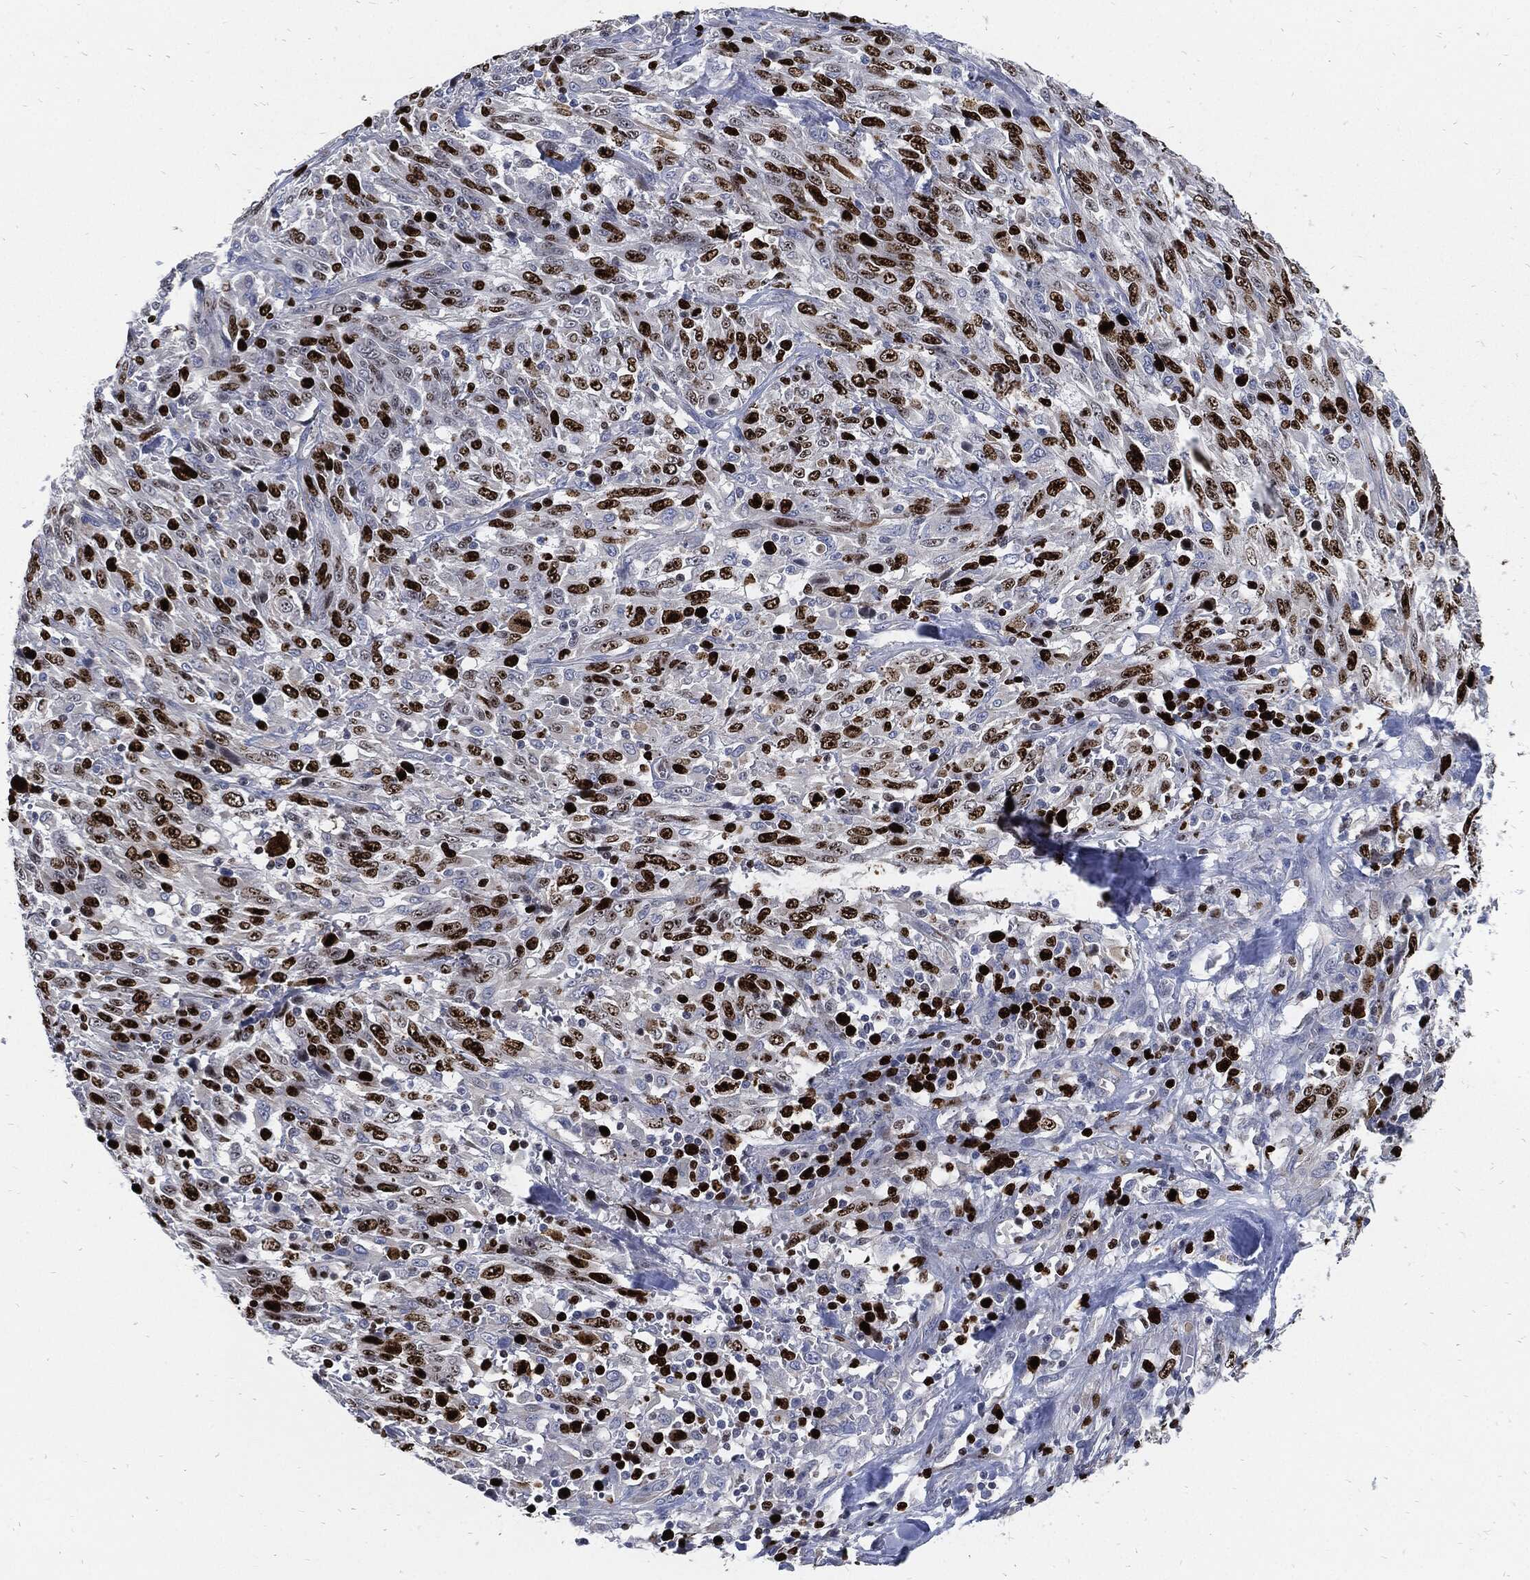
{"staining": {"intensity": "strong", "quantity": ">75%", "location": "nuclear"}, "tissue": "melanoma", "cell_type": "Tumor cells", "image_type": "cancer", "snomed": [{"axis": "morphology", "description": "Malignant melanoma, NOS"}, {"axis": "topography", "description": "Skin"}], "caption": "Immunohistochemistry (IHC) (DAB (3,3'-diaminobenzidine)) staining of human melanoma demonstrates strong nuclear protein positivity in about >75% of tumor cells. Nuclei are stained in blue.", "gene": "MKI67", "patient": {"sex": "female", "age": 91}}